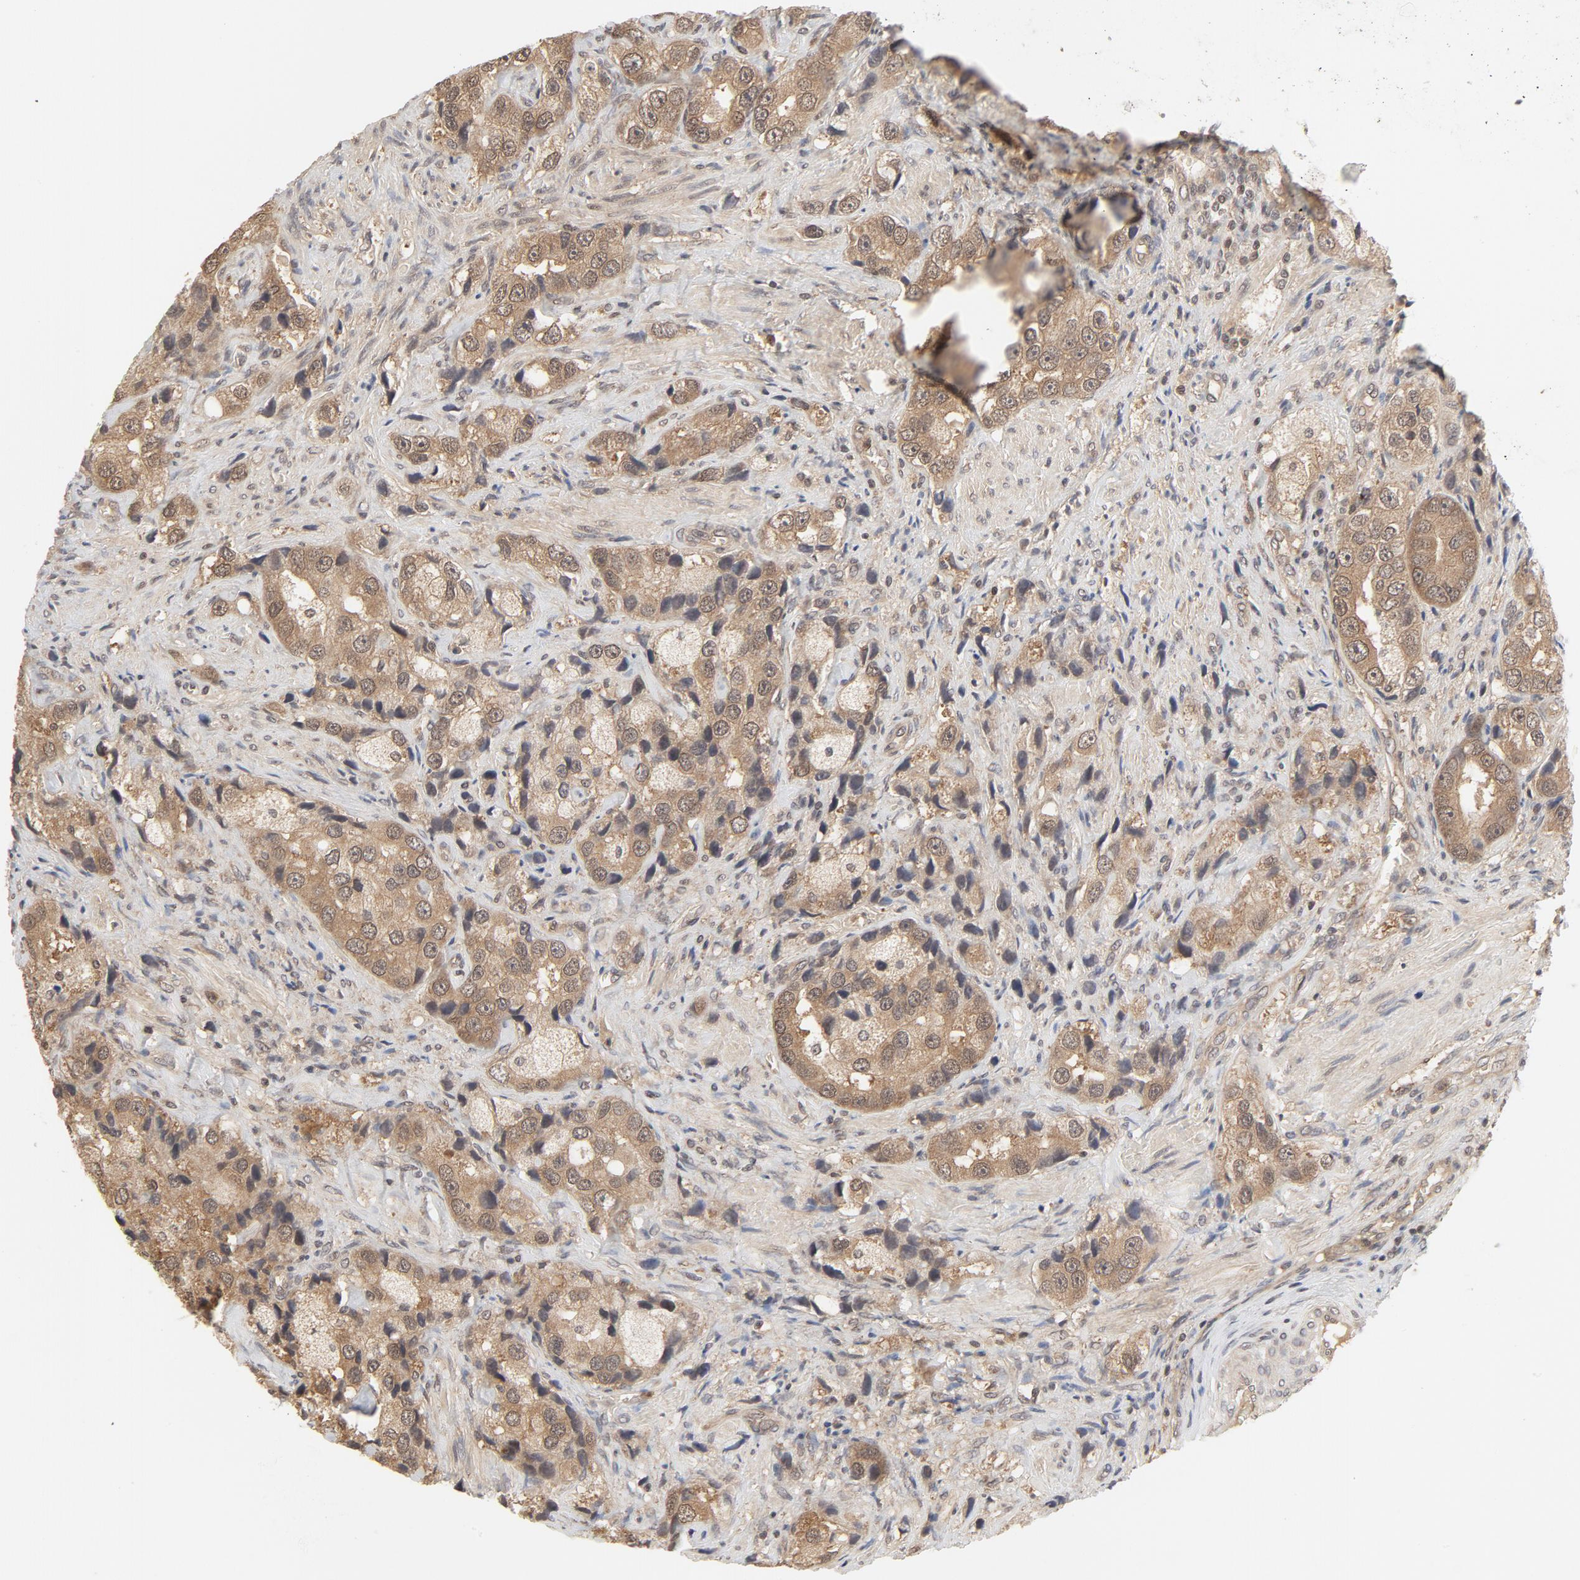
{"staining": {"intensity": "moderate", "quantity": "25%-75%", "location": "cytoplasmic/membranous,nuclear"}, "tissue": "prostate cancer", "cell_type": "Tumor cells", "image_type": "cancer", "snomed": [{"axis": "morphology", "description": "Adenocarcinoma, High grade"}, {"axis": "topography", "description": "Prostate"}], "caption": "This micrograph shows immunohistochemistry (IHC) staining of prostate cancer, with medium moderate cytoplasmic/membranous and nuclear positivity in approximately 25%-75% of tumor cells.", "gene": "NEDD8", "patient": {"sex": "male", "age": 63}}